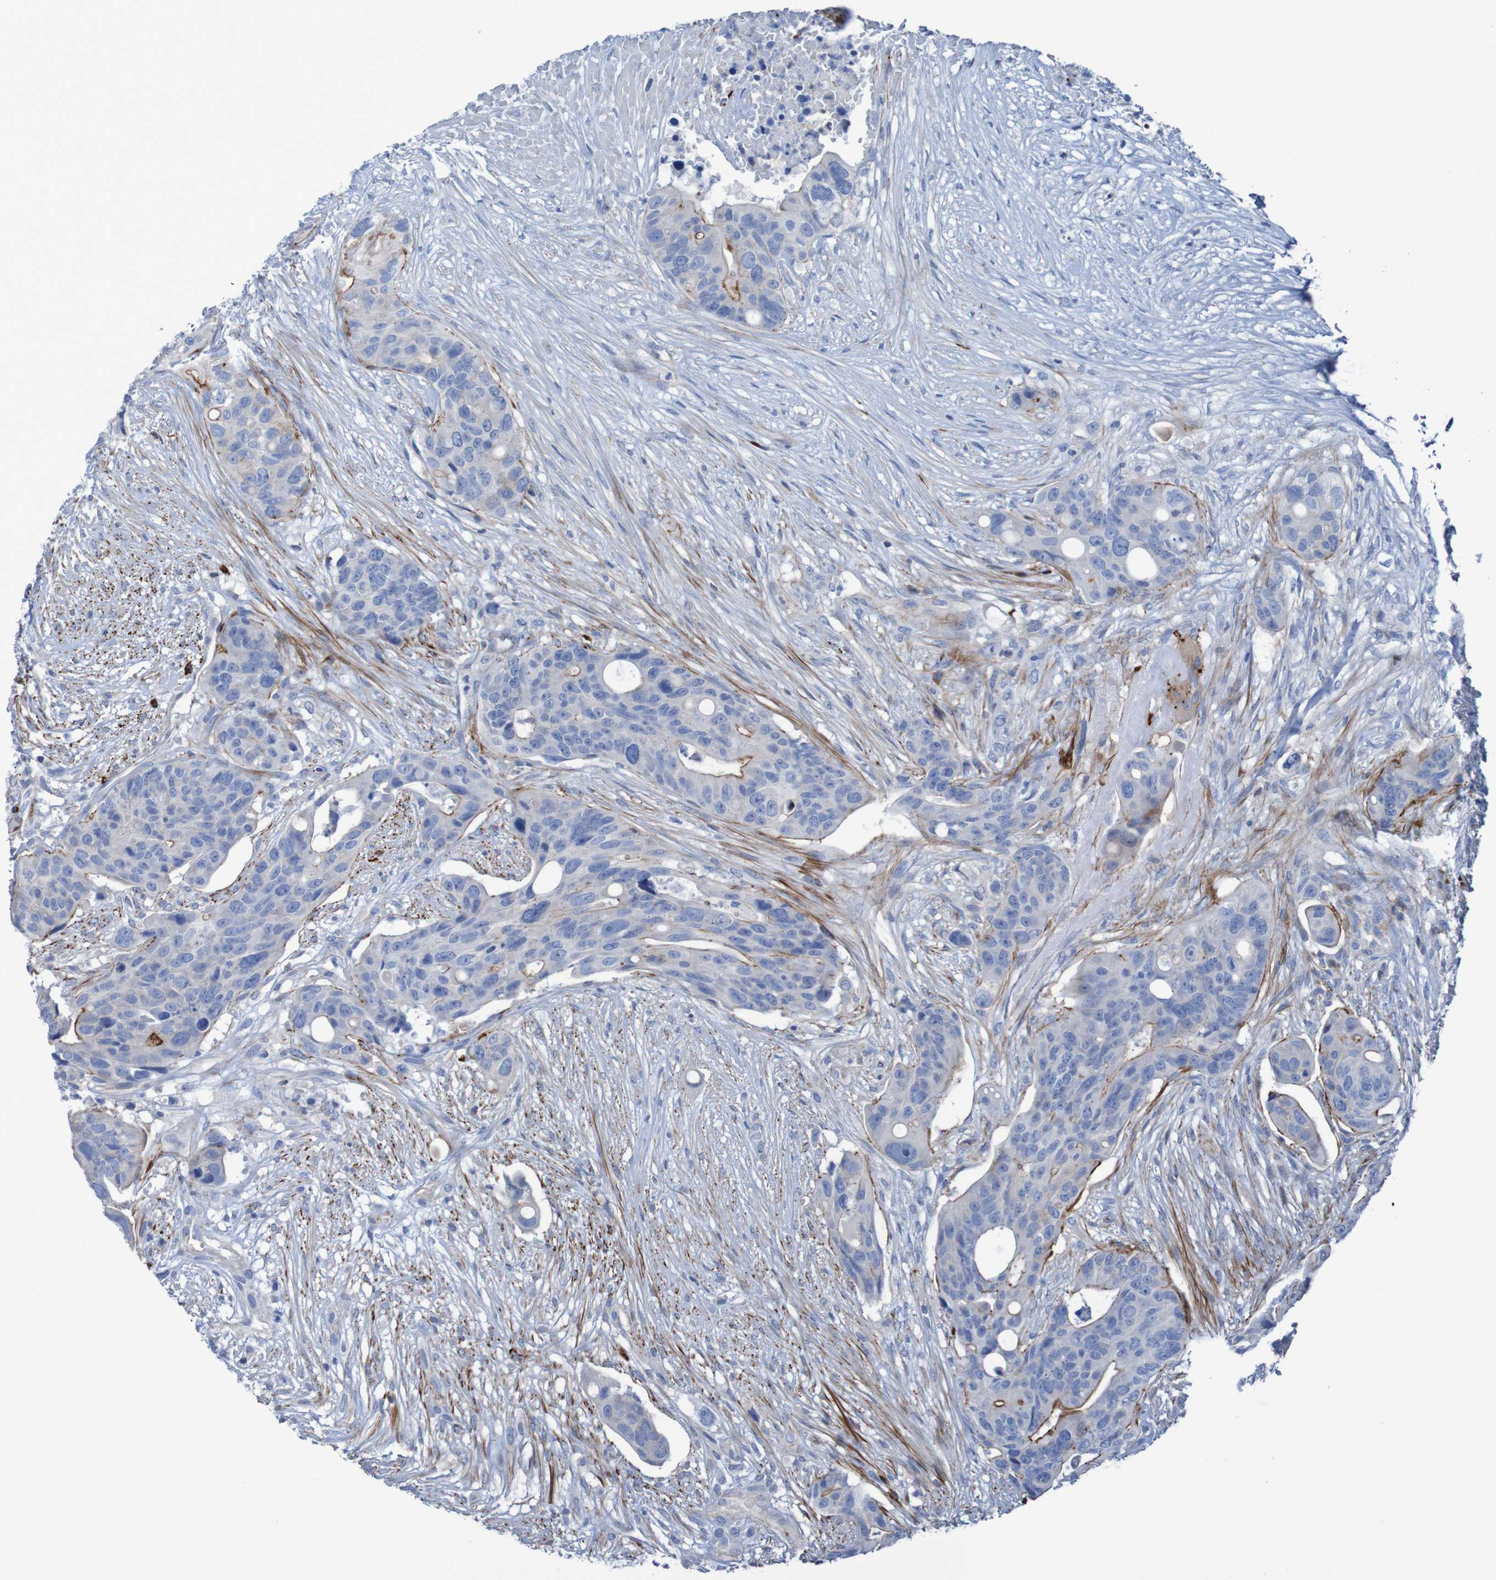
{"staining": {"intensity": "strong", "quantity": "<25%", "location": "cytoplasmic/membranous"}, "tissue": "colorectal cancer", "cell_type": "Tumor cells", "image_type": "cancer", "snomed": [{"axis": "morphology", "description": "Adenocarcinoma, NOS"}, {"axis": "topography", "description": "Colon"}], "caption": "Colorectal cancer (adenocarcinoma) stained for a protein (brown) exhibits strong cytoplasmic/membranous positive staining in about <25% of tumor cells.", "gene": "RNF182", "patient": {"sex": "female", "age": 57}}